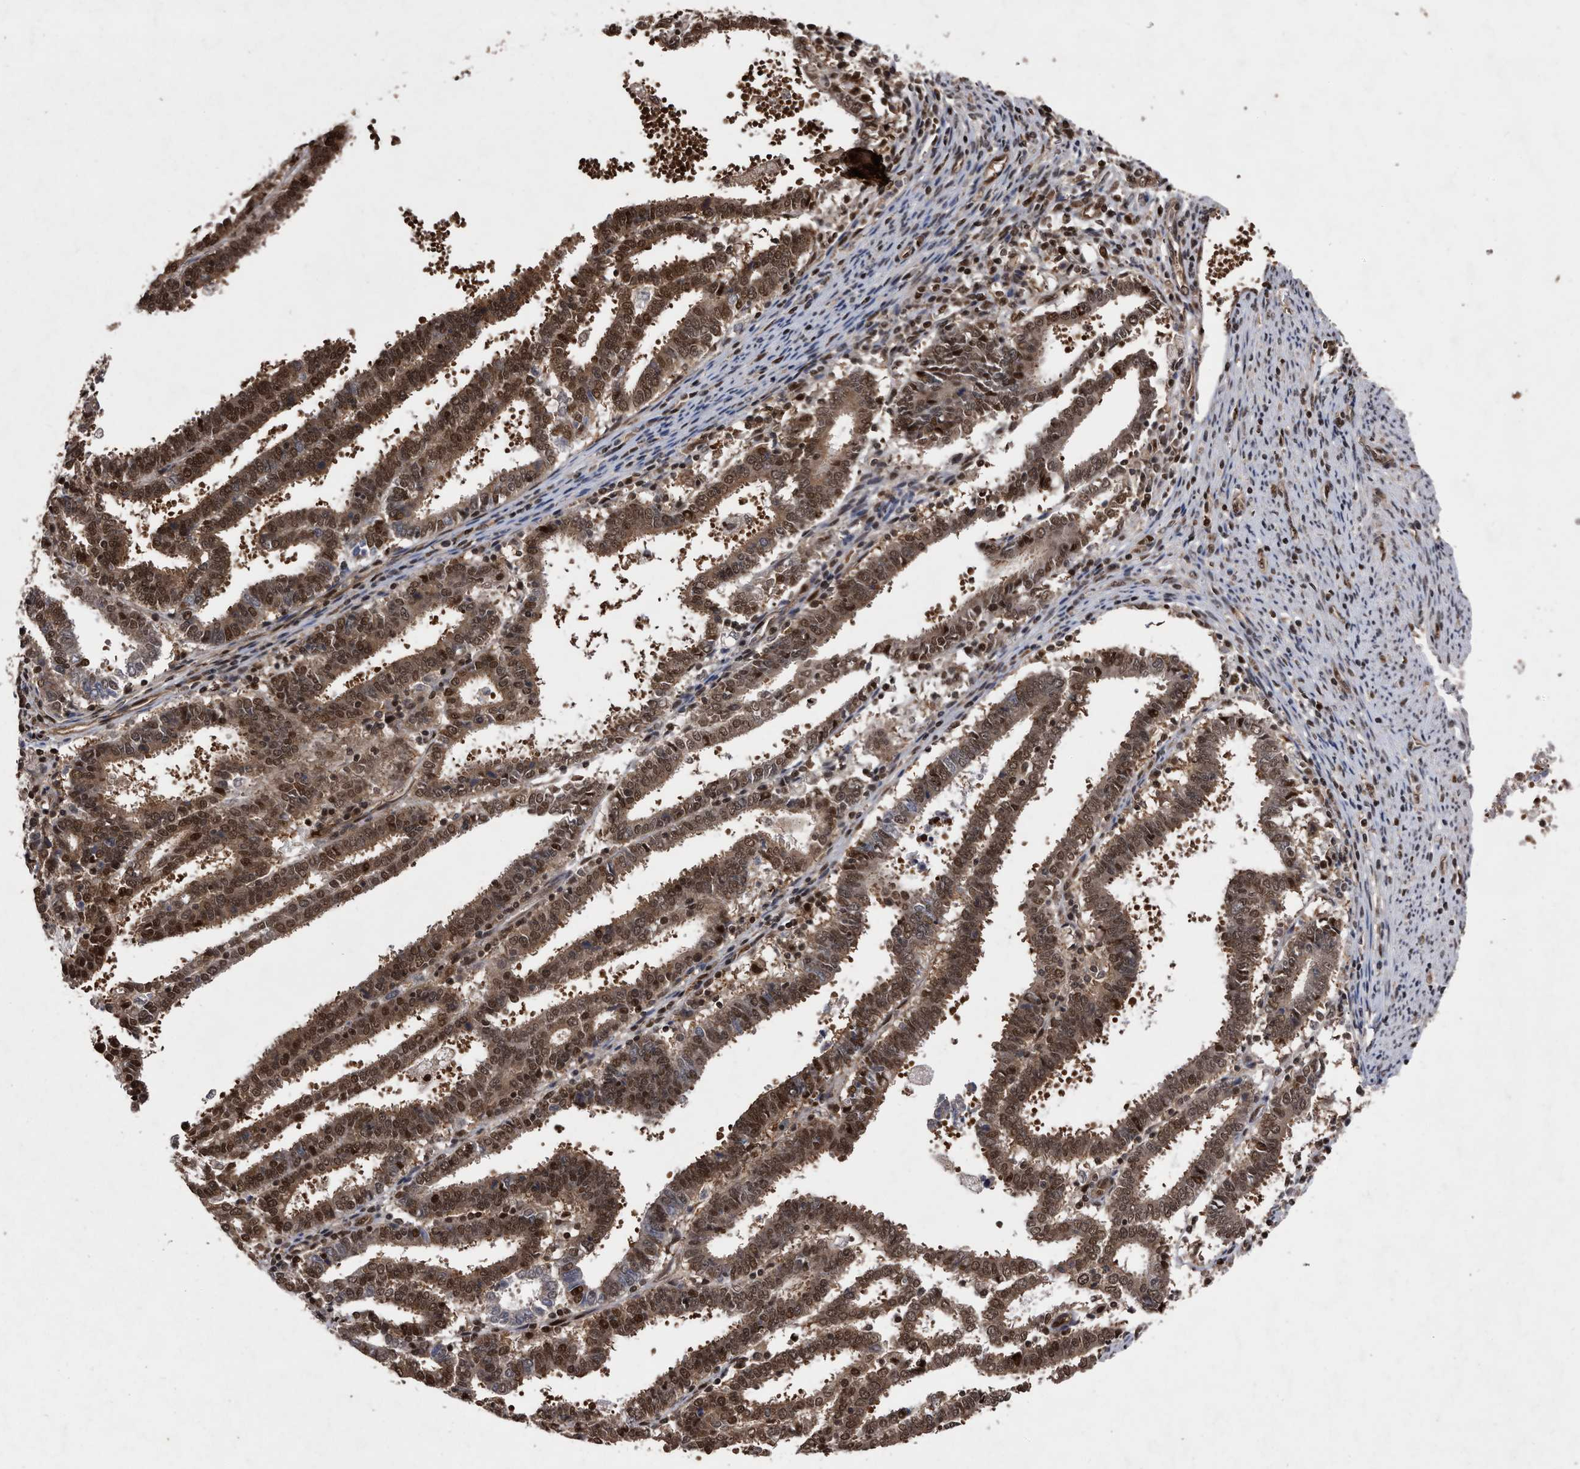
{"staining": {"intensity": "strong", "quantity": ">75%", "location": "cytoplasmic/membranous,nuclear"}, "tissue": "endometrial cancer", "cell_type": "Tumor cells", "image_type": "cancer", "snomed": [{"axis": "morphology", "description": "Adenocarcinoma, NOS"}, {"axis": "topography", "description": "Uterus"}], "caption": "Endometrial cancer (adenocarcinoma) was stained to show a protein in brown. There is high levels of strong cytoplasmic/membranous and nuclear staining in about >75% of tumor cells.", "gene": "RAD23B", "patient": {"sex": "female", "age": 83}}